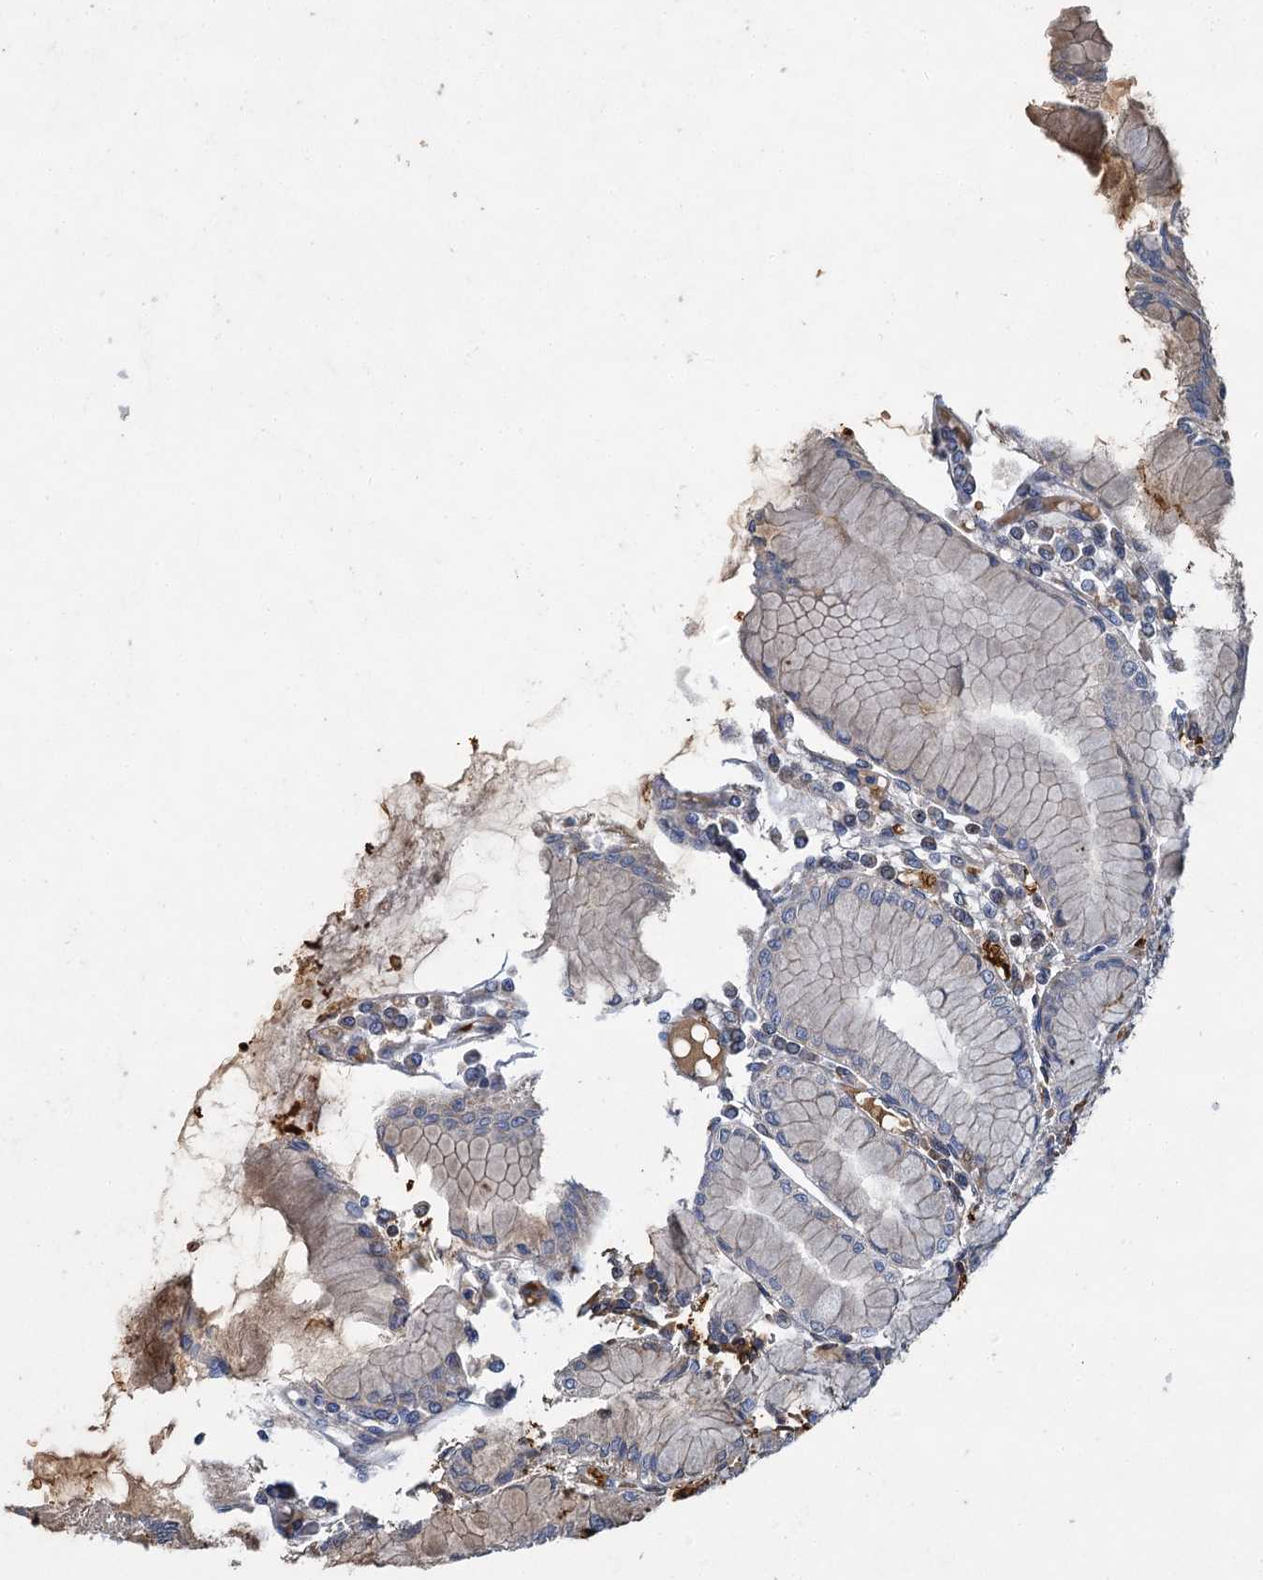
{"staining": {"intensity": "moderate", "quantity": "25%-75%", "location": "cytoplasmic/membranous"}, "tissue": "stomach", "cell_type": "Glandular cells", "image_type": "normal", "snomed": [{"axis": "morphology", "description": "Normal tissue, NOS"}, {"axis": "topography", "description": "Stomach"}], "caption": "Glandular cells demonstrate medium levels of moderate cytoplasmic/membranous staining in about 25%-75% of cells in normal human stomach.", "gene": "BCS1L", "patient": {"sex": "female", "age": 57}}